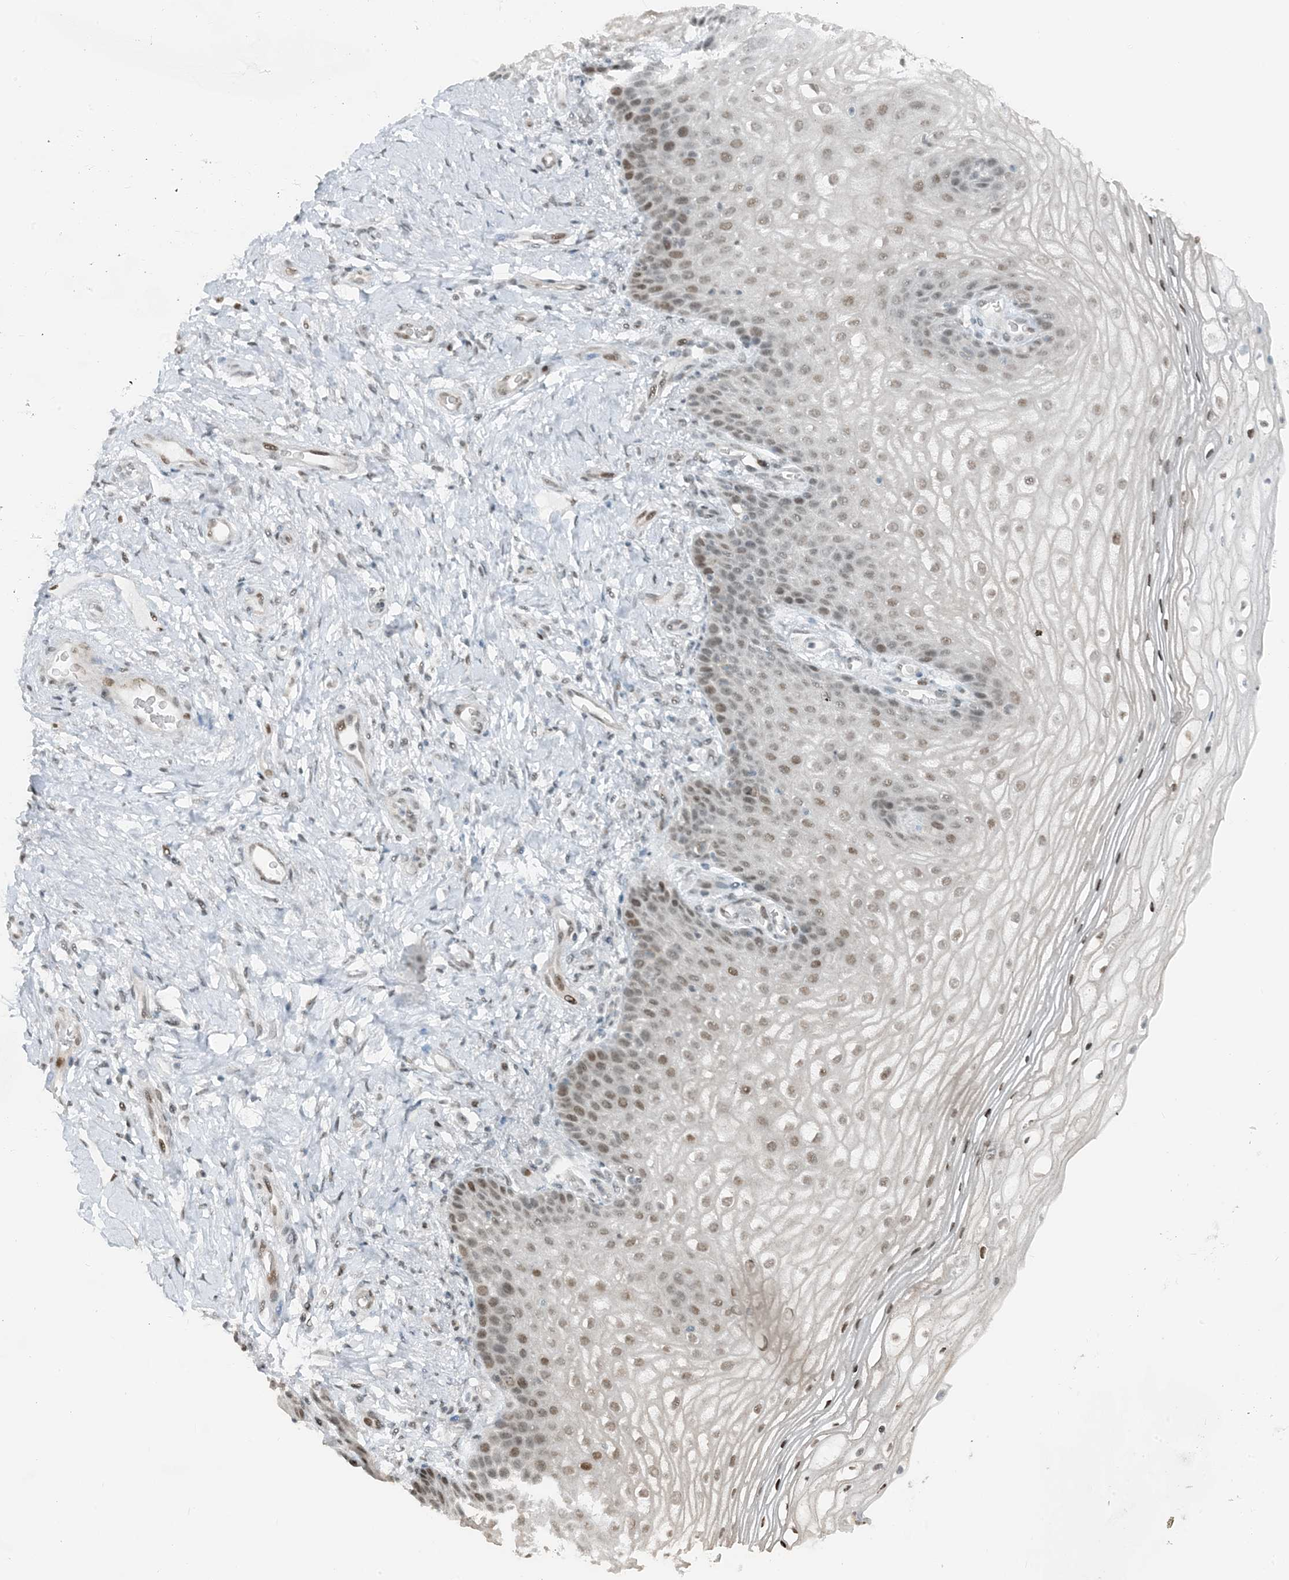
{"staining": {"intensity": "moderate", "quantity": "25%-75%", "location": "nuclear"}, "tissue": "vagina", "cell_type": "Squamous epithelial cells", "image_type": "normal", "snomed": [{"axis": "morphology", "description": "Normal tissue, NOS"}, {"axis": "topography", "description": "Vagina"}], "caption": "The image demonstrates immunohistochemical staining of unremarkable vagina. There is moderate nuclear expression is appreciated in approximately 25%-75% of squamous epithelial cells. (brown staining indicates protein expression, while blue staining denotes nuclei).", "gene": "ZNF500", "patient": {"sex": "female", "age": 60}}